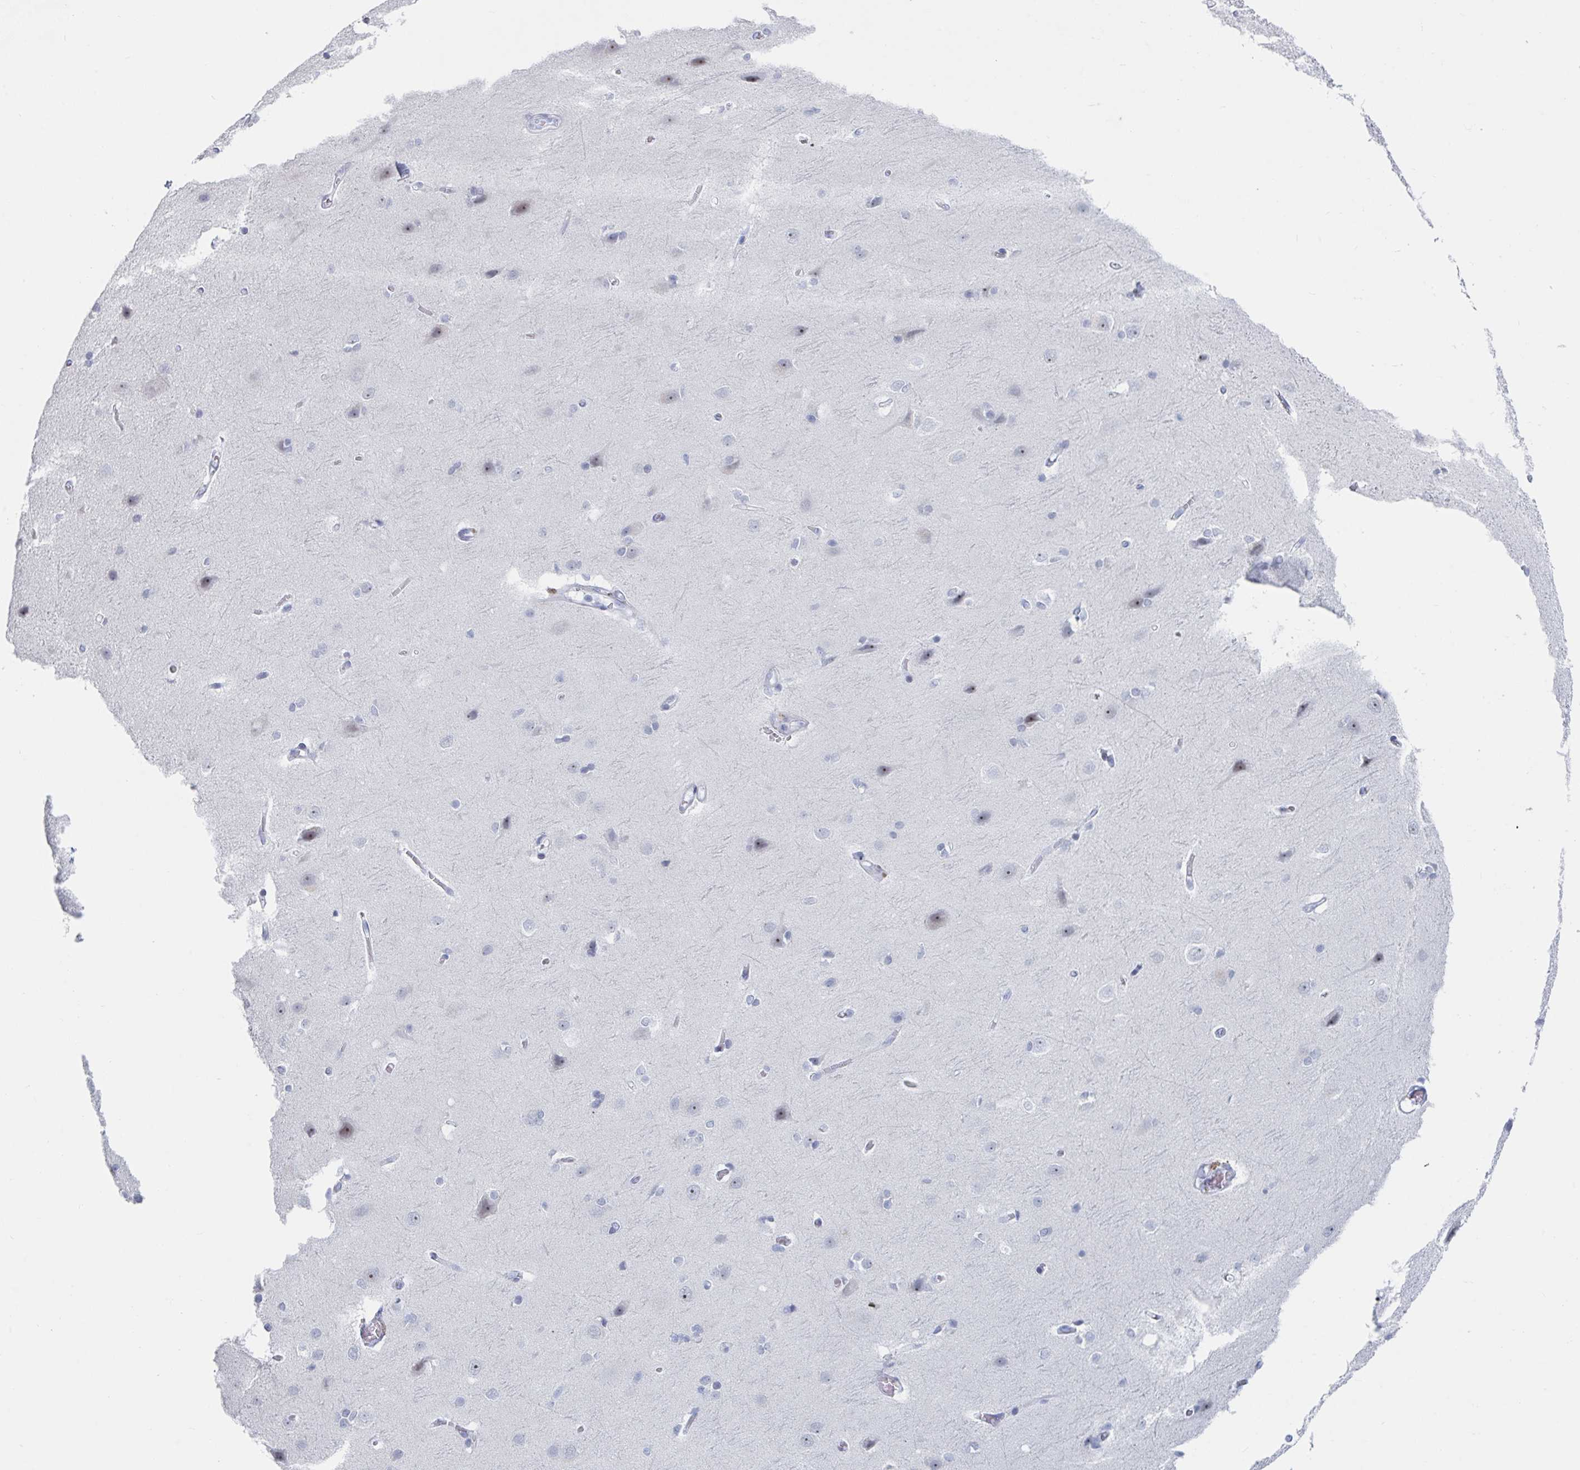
{"staining": {"intensity": "negative", "quantity": "none", "location": "none"}, "tissue": "cerebral cortex", "cell_type": "Endothelial cells", "image_type": "normal", "snomed": [{"axis": "morphology", "description": "Normal tissue, NOS"}, {"axis": "topography", "description": "Cerebral cortex"}], "caption": "IHC histopathology image of unremarkable human cerebral cortex stained for a protein (brown), which reveals no expression in endothelial cells.", "gene": "NR1H2", "patient": {"sex": "male", "age": 37}}